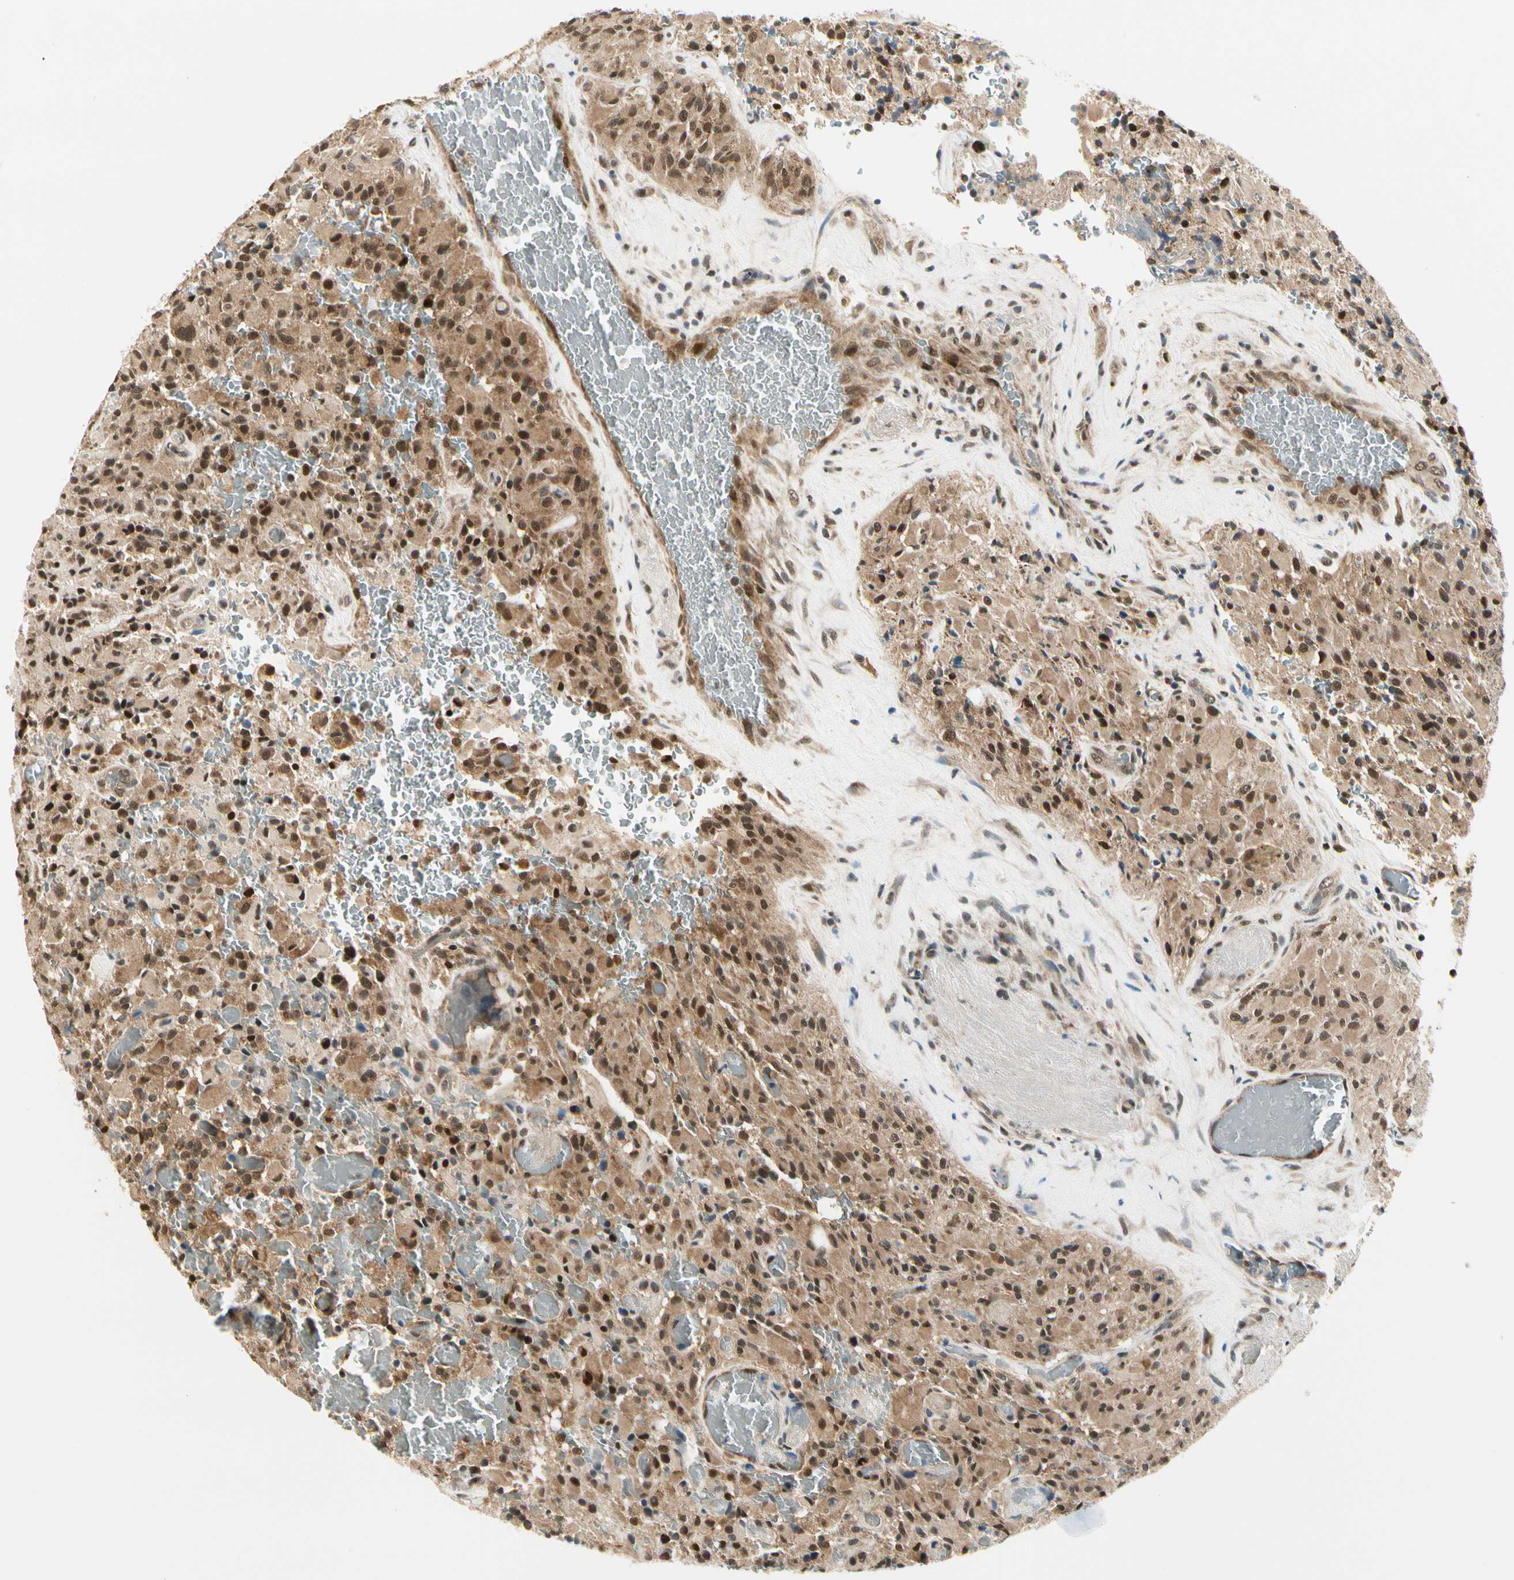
{"staining": {"intensity": "strong", "quantity": ">75%", "location": "cytoplasmic/membranous"}, "tissue": "glioma", "cell_type": "Tumor cells", "image_type": "cancer", "snomed": [{"axis": "morphology", "description": "Glioma, malignant, High grade"}, {"axis": "topography", "description": "Brain"}], "caption": "Tumor cells show high levels of strong cytoplasmic/membranous positivity in approximately >75% of cells in malignant glioma (high-grade). Nuclei are stained in blue.", "gene": "PDK2", "patient": {"sex": "male", "age": 71}}